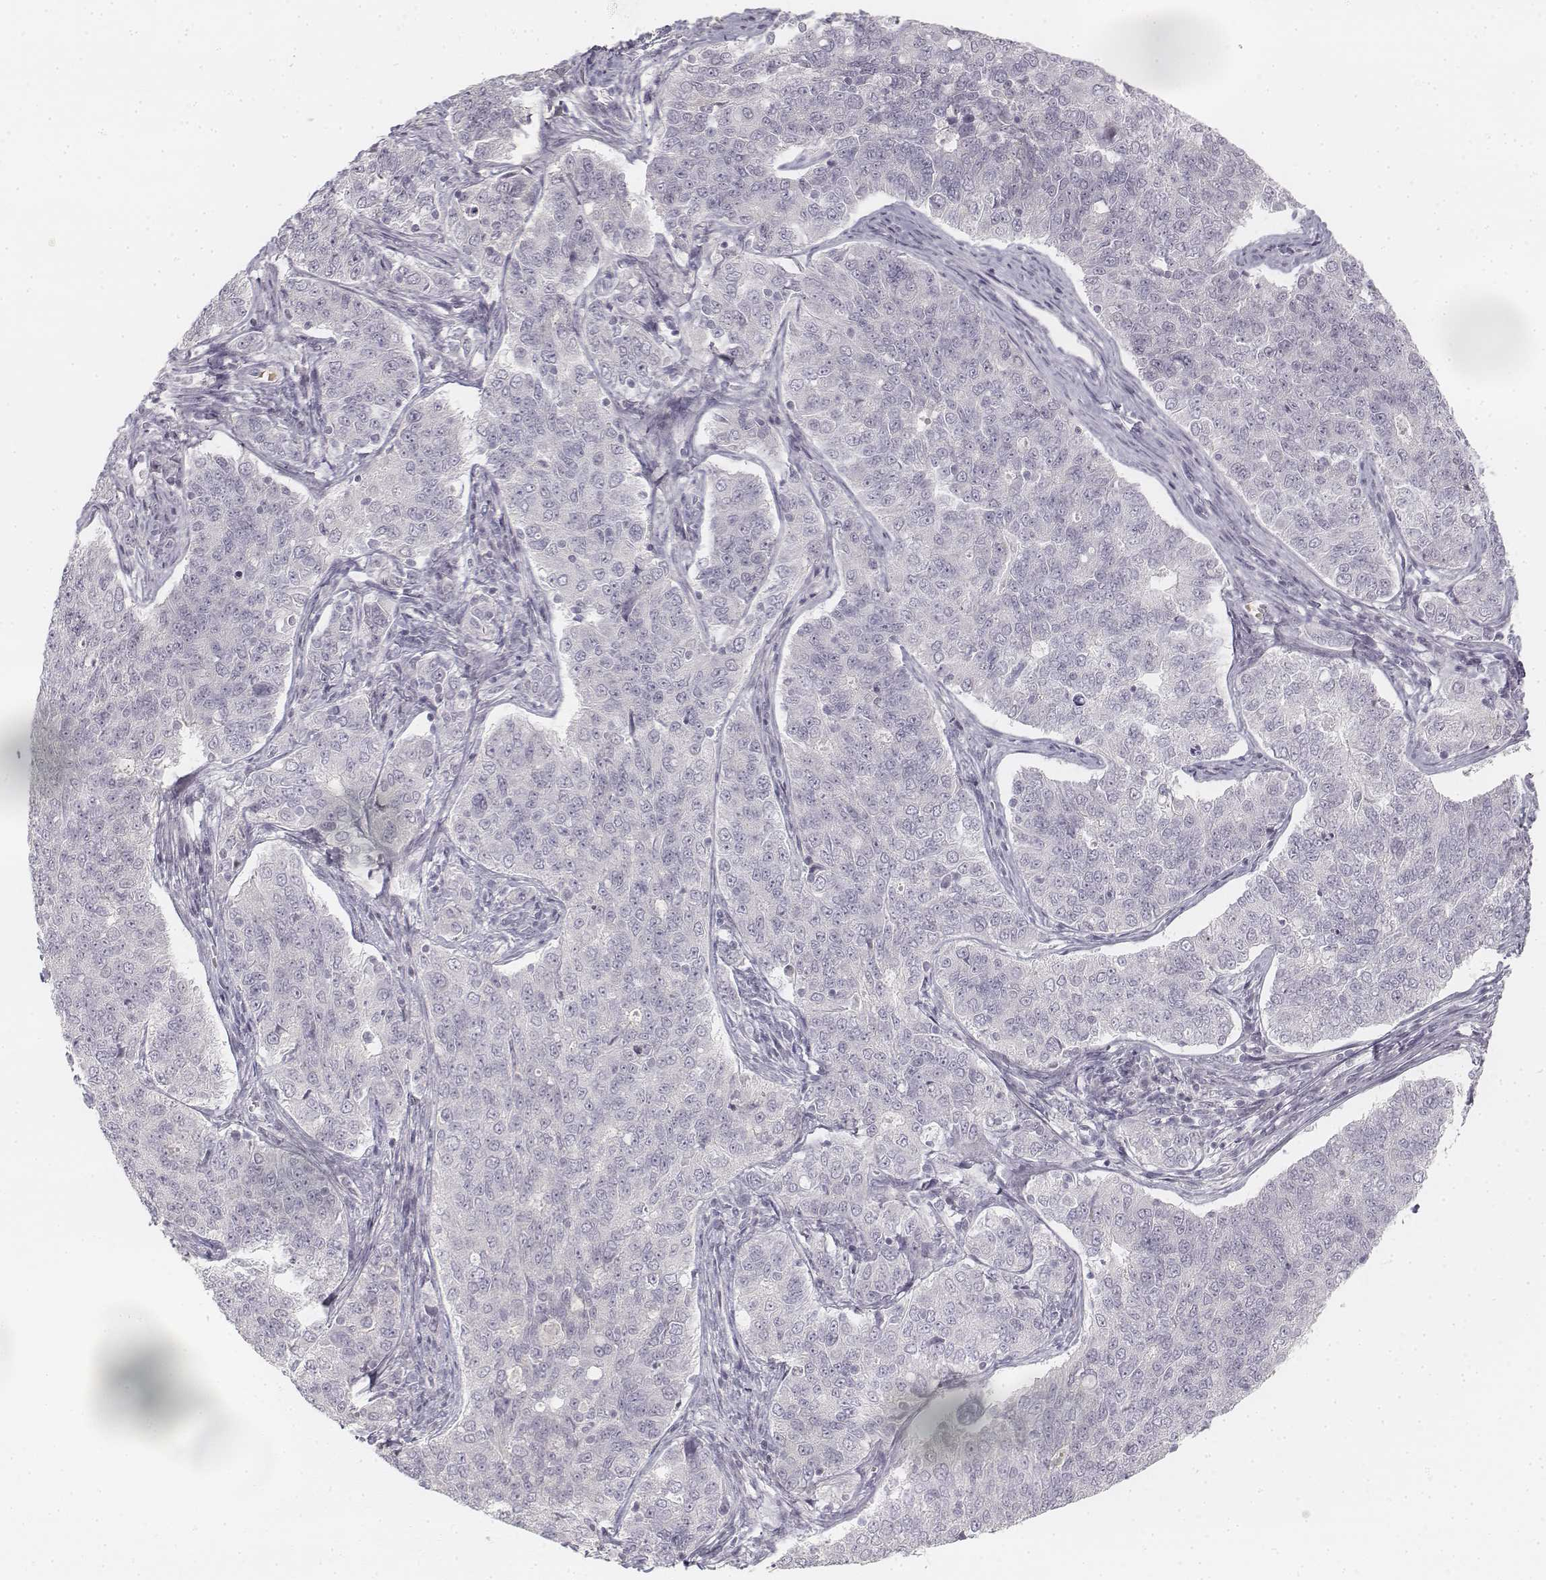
{"staining": {"intensity": "negative", "quantity": "none", "location": "none"}, "tissue": "endometrial cancer", "cell_type": "Tumor cells", "image_type": "cancer", "snomed": [{"axis": "morphology", "description": "Adenocarcinoma, NOS"}, {"axis": "topography", "description": "Endometrium"}], "caption": "DAB immunohistochemical staining of endometrial adenocarcinoma exhibits no significant positivity in tumor cells. (Immunohistochemistry, brightfield microscopy, high magnification).", "gene": "DSG4", "patient": {"sex": "female", "age": 43}}